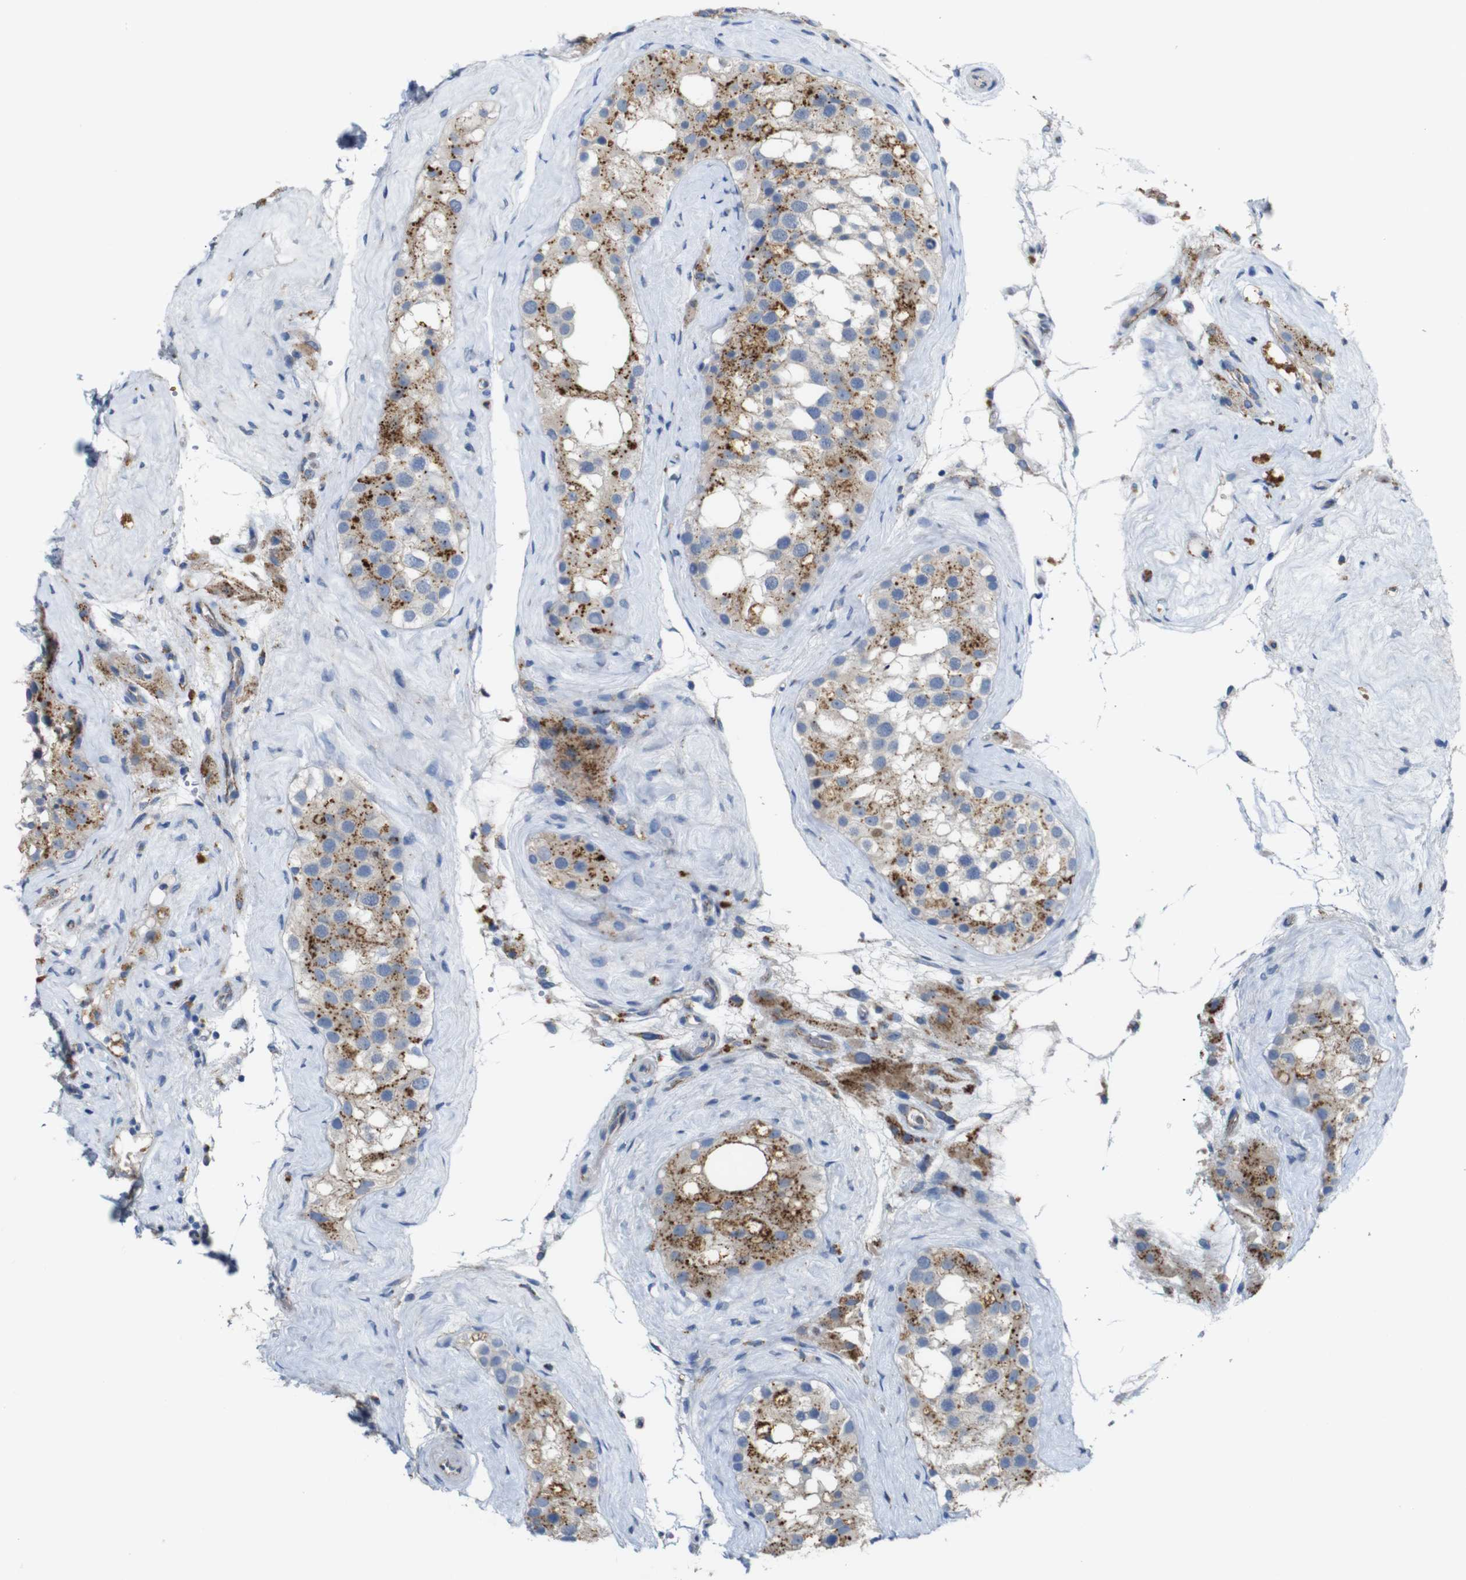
{"staining": {"intensity": "moderate", "quantity": "25%-75%", "location": "cytoplasmic/membranous"}, "tissue": "testis", "cell_type": "Cells in seminiferous ducts", "image_type": "normal", "snomed": [{"axis": "morphology", "description": "Normal tissue, NOS"}, {"axis": "morphology", "description": "Seminoma, NOS"}, {"axis": "topography", "description": "Testis"}], "caption": "Immunohistochemistry (IHC) histopathology image of normal testis stained for a protein (brown), which exhibits medium levels of moderate cytoplasmic/membranous expression in approximately 25%-75% of cells in seminiferous ducts.", "gene": "NHLRC3", "patient": {"sex": "male", "age": 71}}